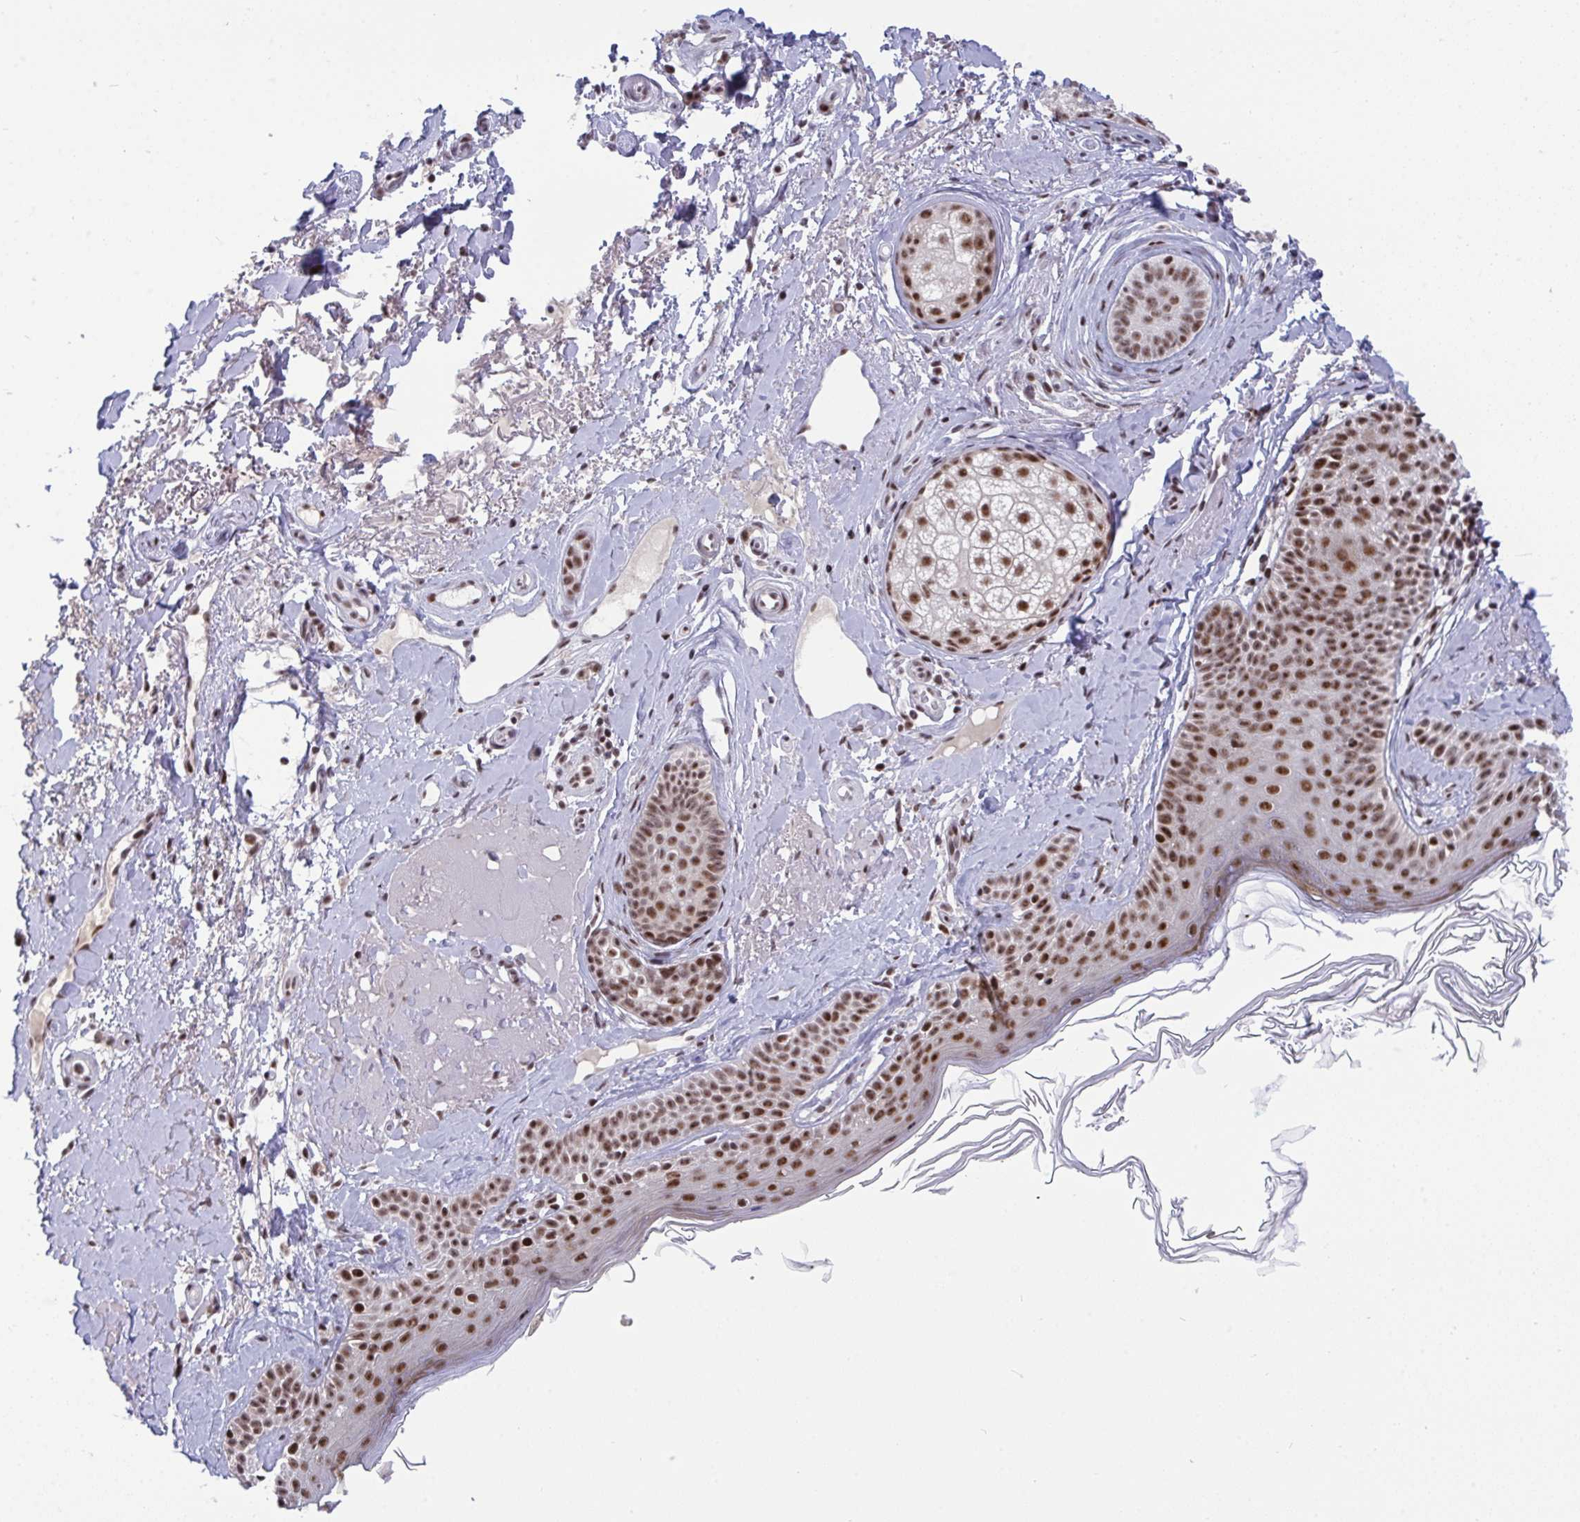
{"staining": {"intensity": "negative", "quantity": "none", "location": "none"}, "tissue": "skin", "cell_type": "Fibroblasts", "image_type": "normal", "snomed": [{"axis": "morphology", "description": "Normal tissue, NOS"}, {"axis": "topography", "description": "Skin"}], "caption": "Unremarkable skin was stained to show a protein in brown. There is no significant positivity in fibroblasts. (Immunohistochemistry, brightfield microscopy, high magnification).", "gene": "WBP11", "patient": {"sex": "male", "age": 73}}